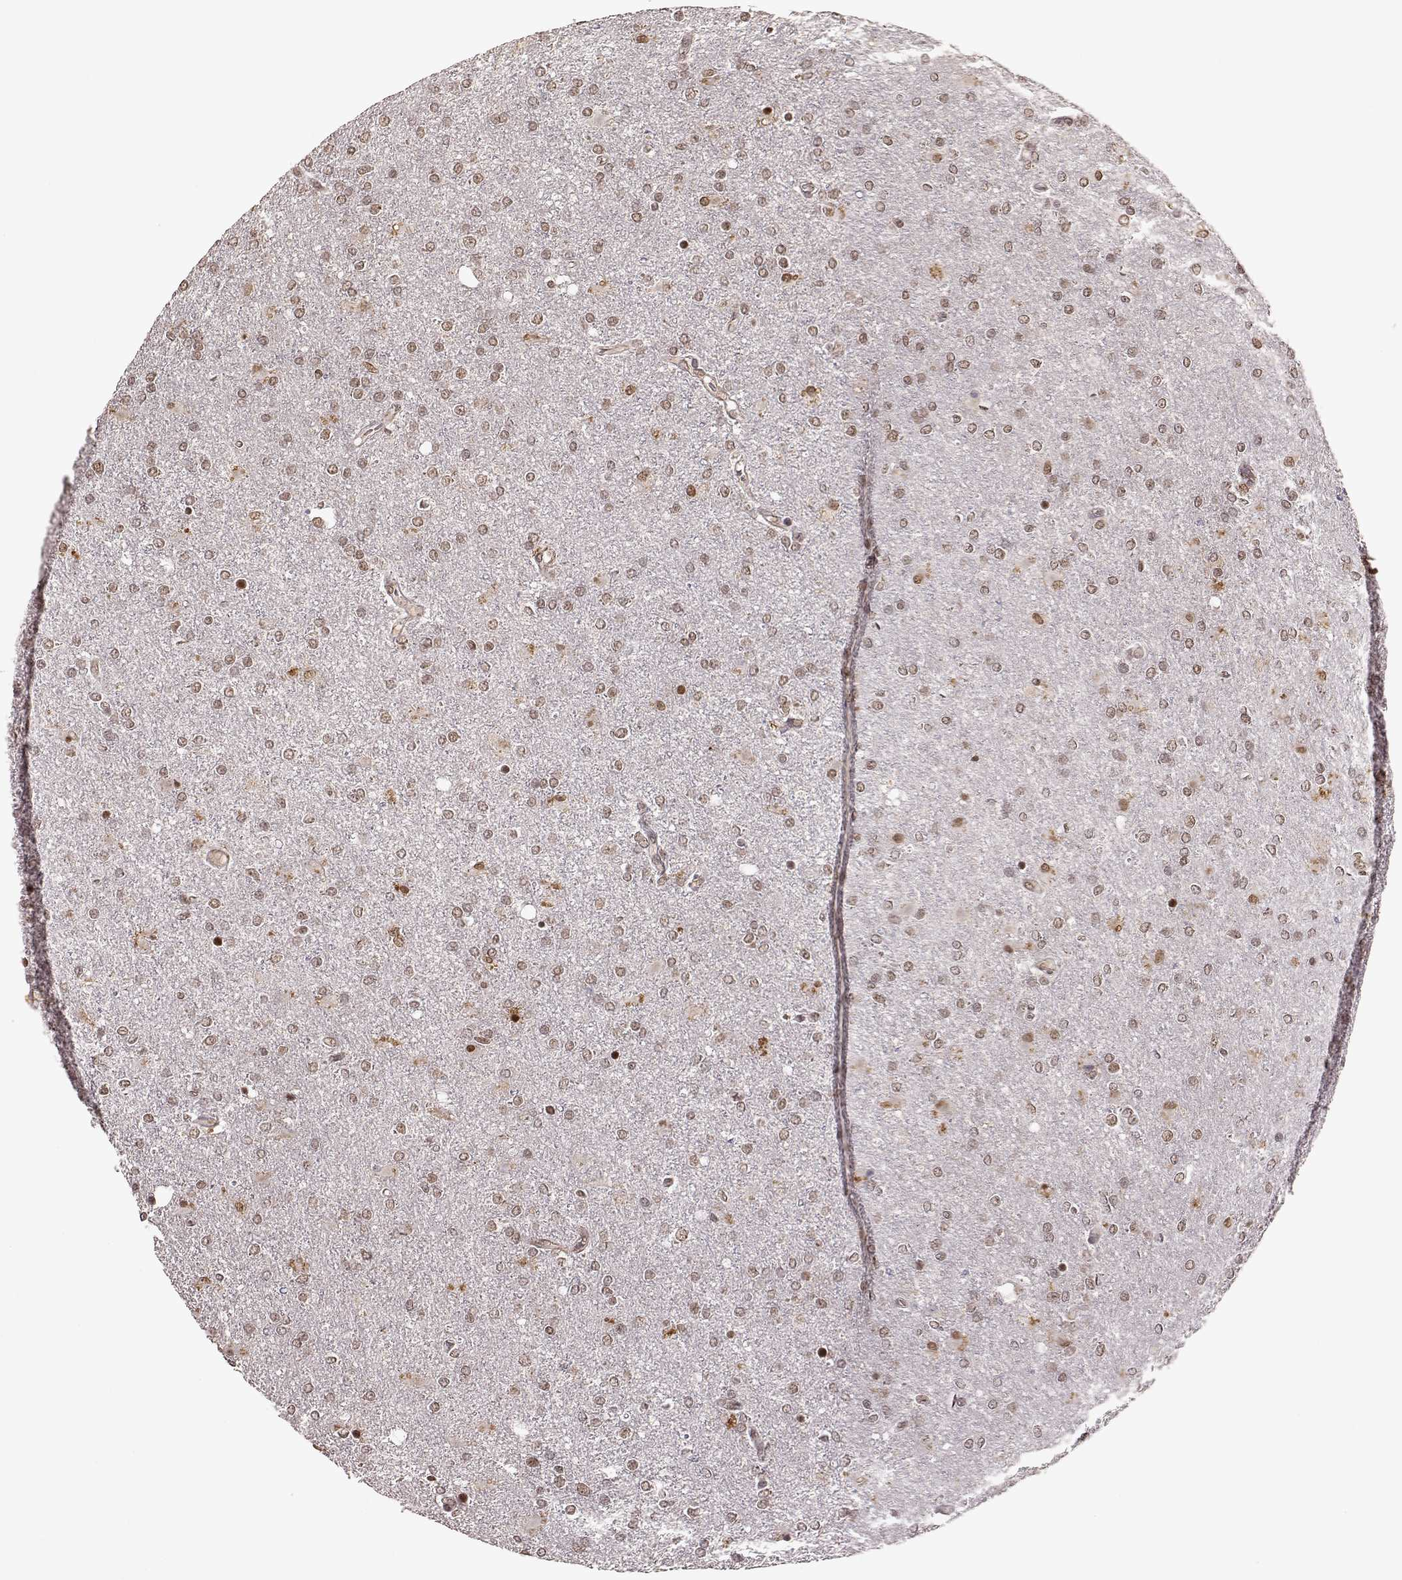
{"staining": {"intensity": "weak", "quantity": "<25%", "location": "nuclear"}, "tissue": "glioma", "cell_type": "Tumor cells", "image_type": "cancer", "snomed": [{"axis": "morphology", "description": "Glioma, malignant, High grade"}, {"axis": "topography", "description": "Cerebral cortex"}], "caption": "Immunohistochemistry photomicrograph of neoplastic tissue: human malignant glioma (high-grade) stained with DAB (3,3'-diaminobenzidine) displays no significant protein positivity in tumor cells.", "gene": "RRAGD", "patient": {"sex": "male", "age": 70}}